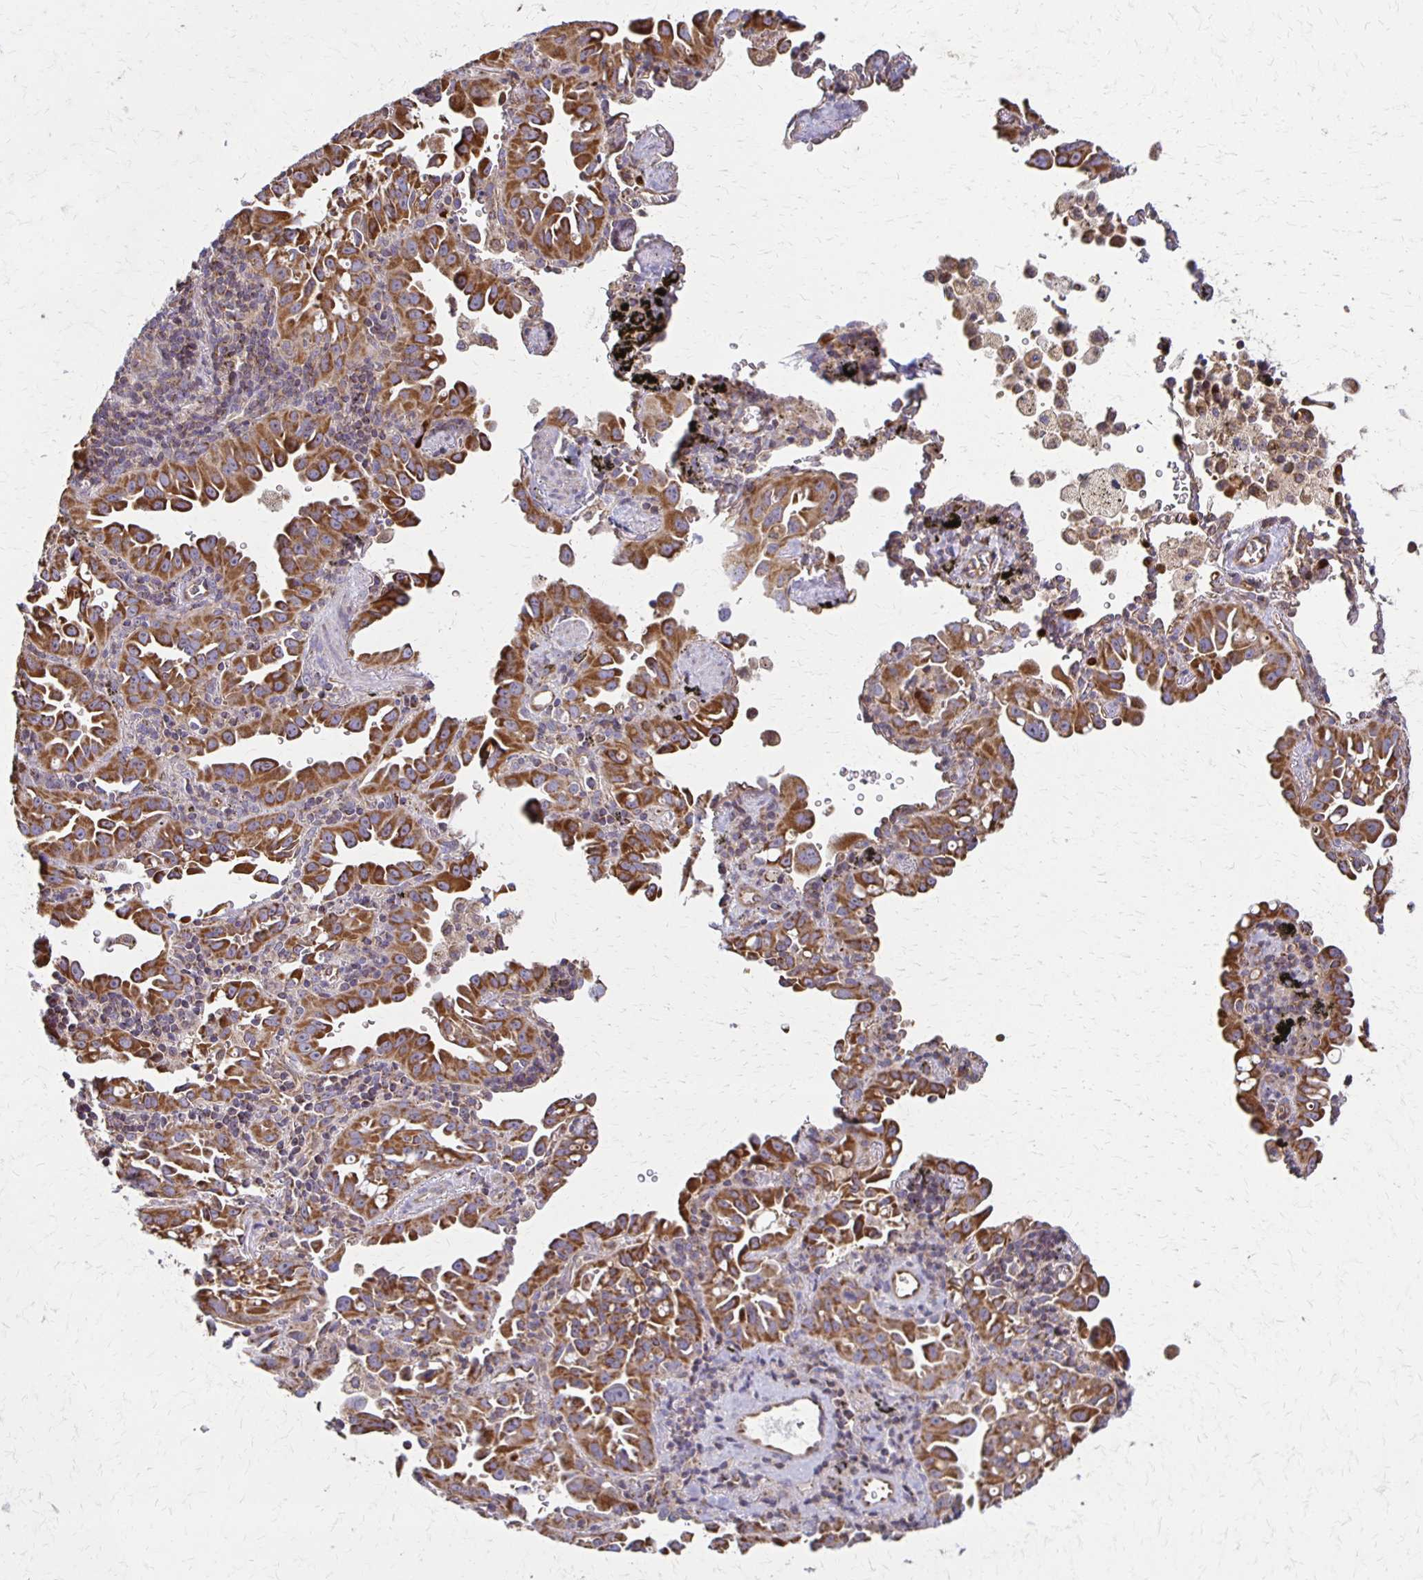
{"staining": {"intensity": "strong", "quantity": ">75%", "location": "cytoplasmic/membranous"}, "tissue": "lung cancer", "cell_type": "Tumor cells", "image_type": "cancer", "snomed": [{"axis": "morphology", "description": "Adenocarcinoma, NOS"}, {"axis": "topography", "description": "Lung"}], "caption": "Lung cancer (adenocarcinoma) stained with a brown dye reveals strong cytoplasmic/membranous positive positivity in approximately >75% of tumor cells.", "gene": "EIF4EBP2", "patient": {"sex": "male", "age": 68}}